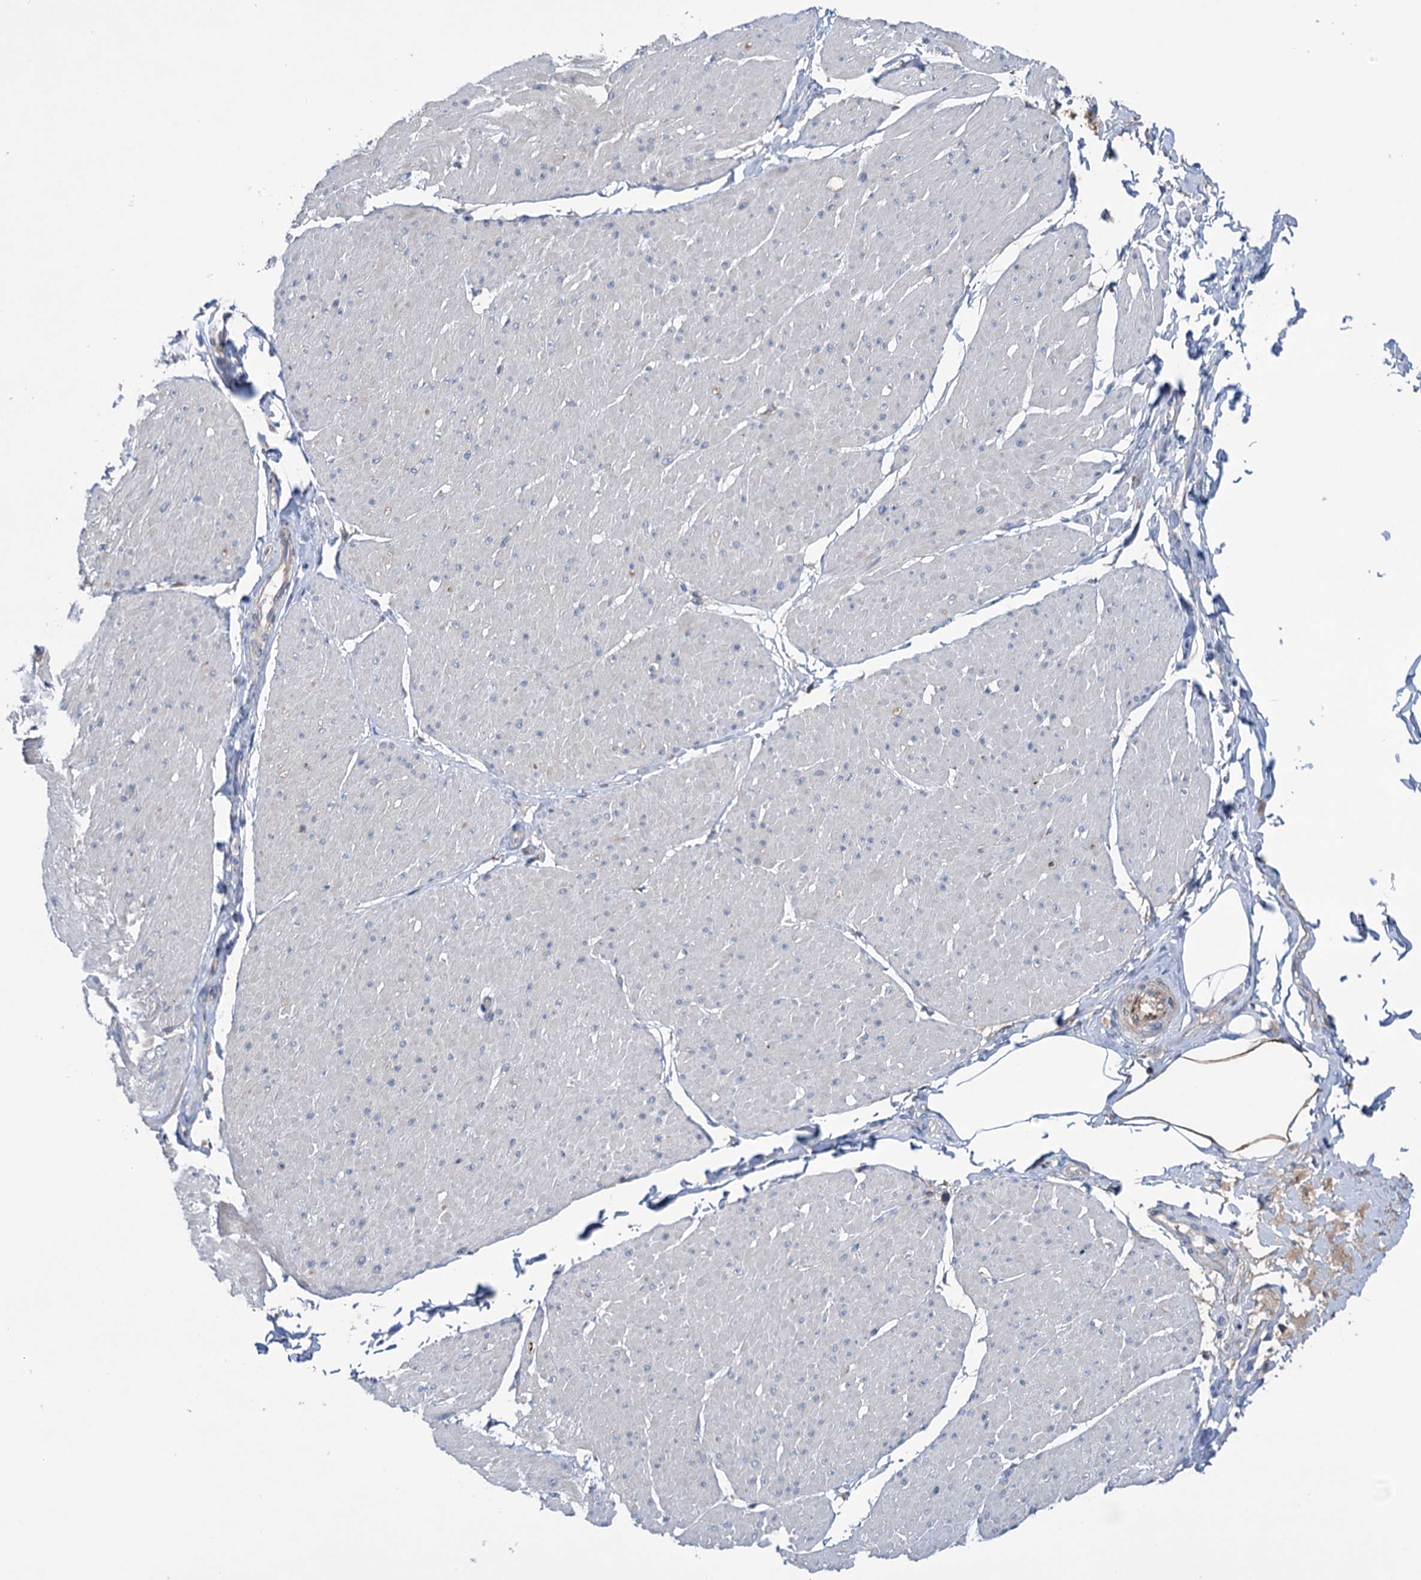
{"staining": {"intensity": "weak", "quantity": "<25%", "location": "cytoplasmic/membranous"}, "tissue": "smooth muscle", "cell_type": "Smooth muscle cells", "image_type": "normal", "snomed": [{"axis": "morphology", "description": "Urothelial carcinoma, High grade"}, {"axis": "topography", "description": "Urinary bladder"}], "caption": "Micrograph shows no significant protein expression in smooth muscle cells of unremarkable smooth muscle.", "gene": "NCAPD2", "patient": {"sex": "male", "age": 46}}